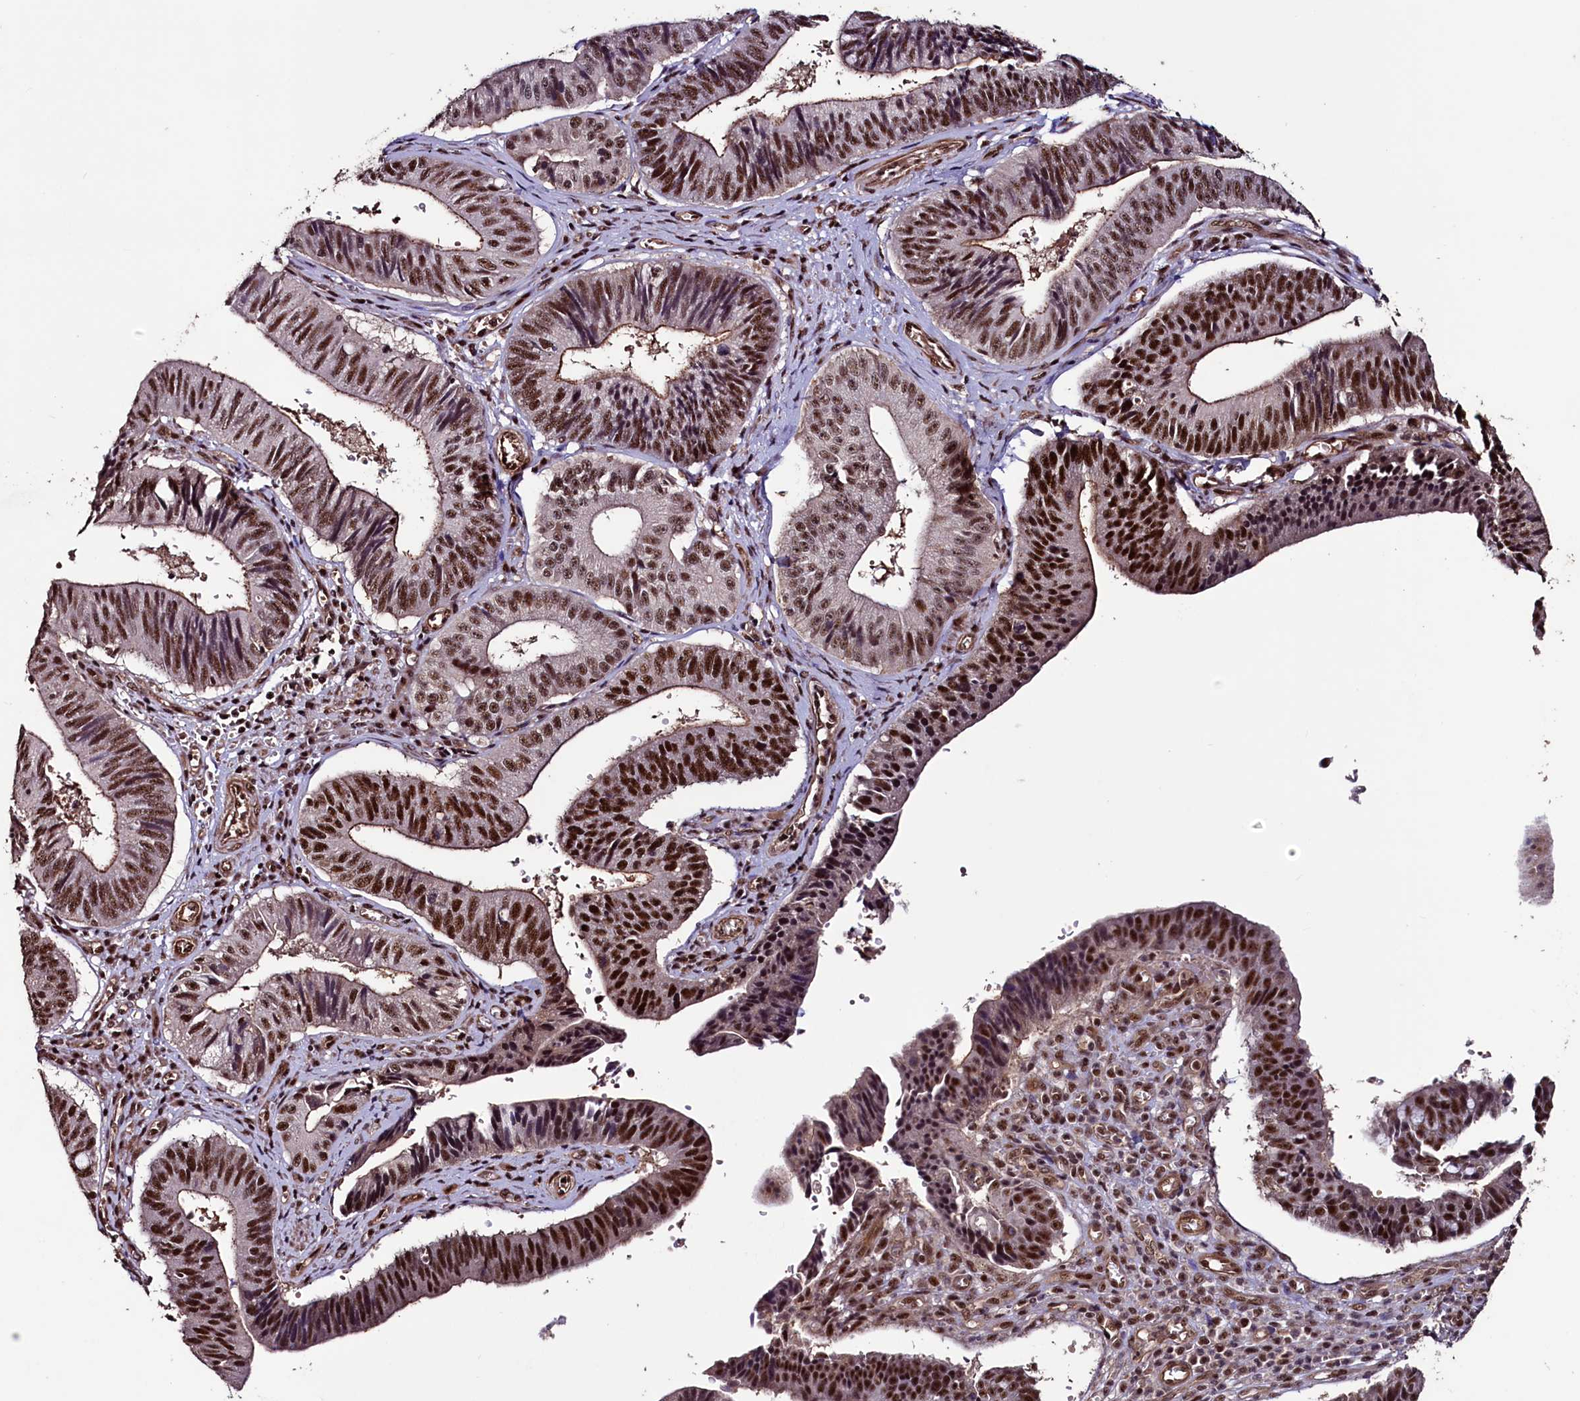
{"staining": {"intensity": "strong", "quantity": ">75%", "location": "nuclear"}, "tissue": "stomach cancer", "cell_type": "Tumor cells", "image_type": "cancer", "snomed": [{"axis": "morphology", "description": "Adenocarcinoma, NOS"}, {"axis": "topography", "description": "Stomach"}], "caption": "High-power microscopy captured an immunohistochemistry (IHC) histopathology image of stomach cancer (adenocarcinoma), revealing strong nuclear expression in about >75% of tumor cells. (Stains: DAB (3,3'-diaminobenzidine) in brown, nuclei in blue, Microscopy: brightfield microscopy at high magnification).", "gene": "SFSWAP", "patient": {"sex": "male", "age": 59}}